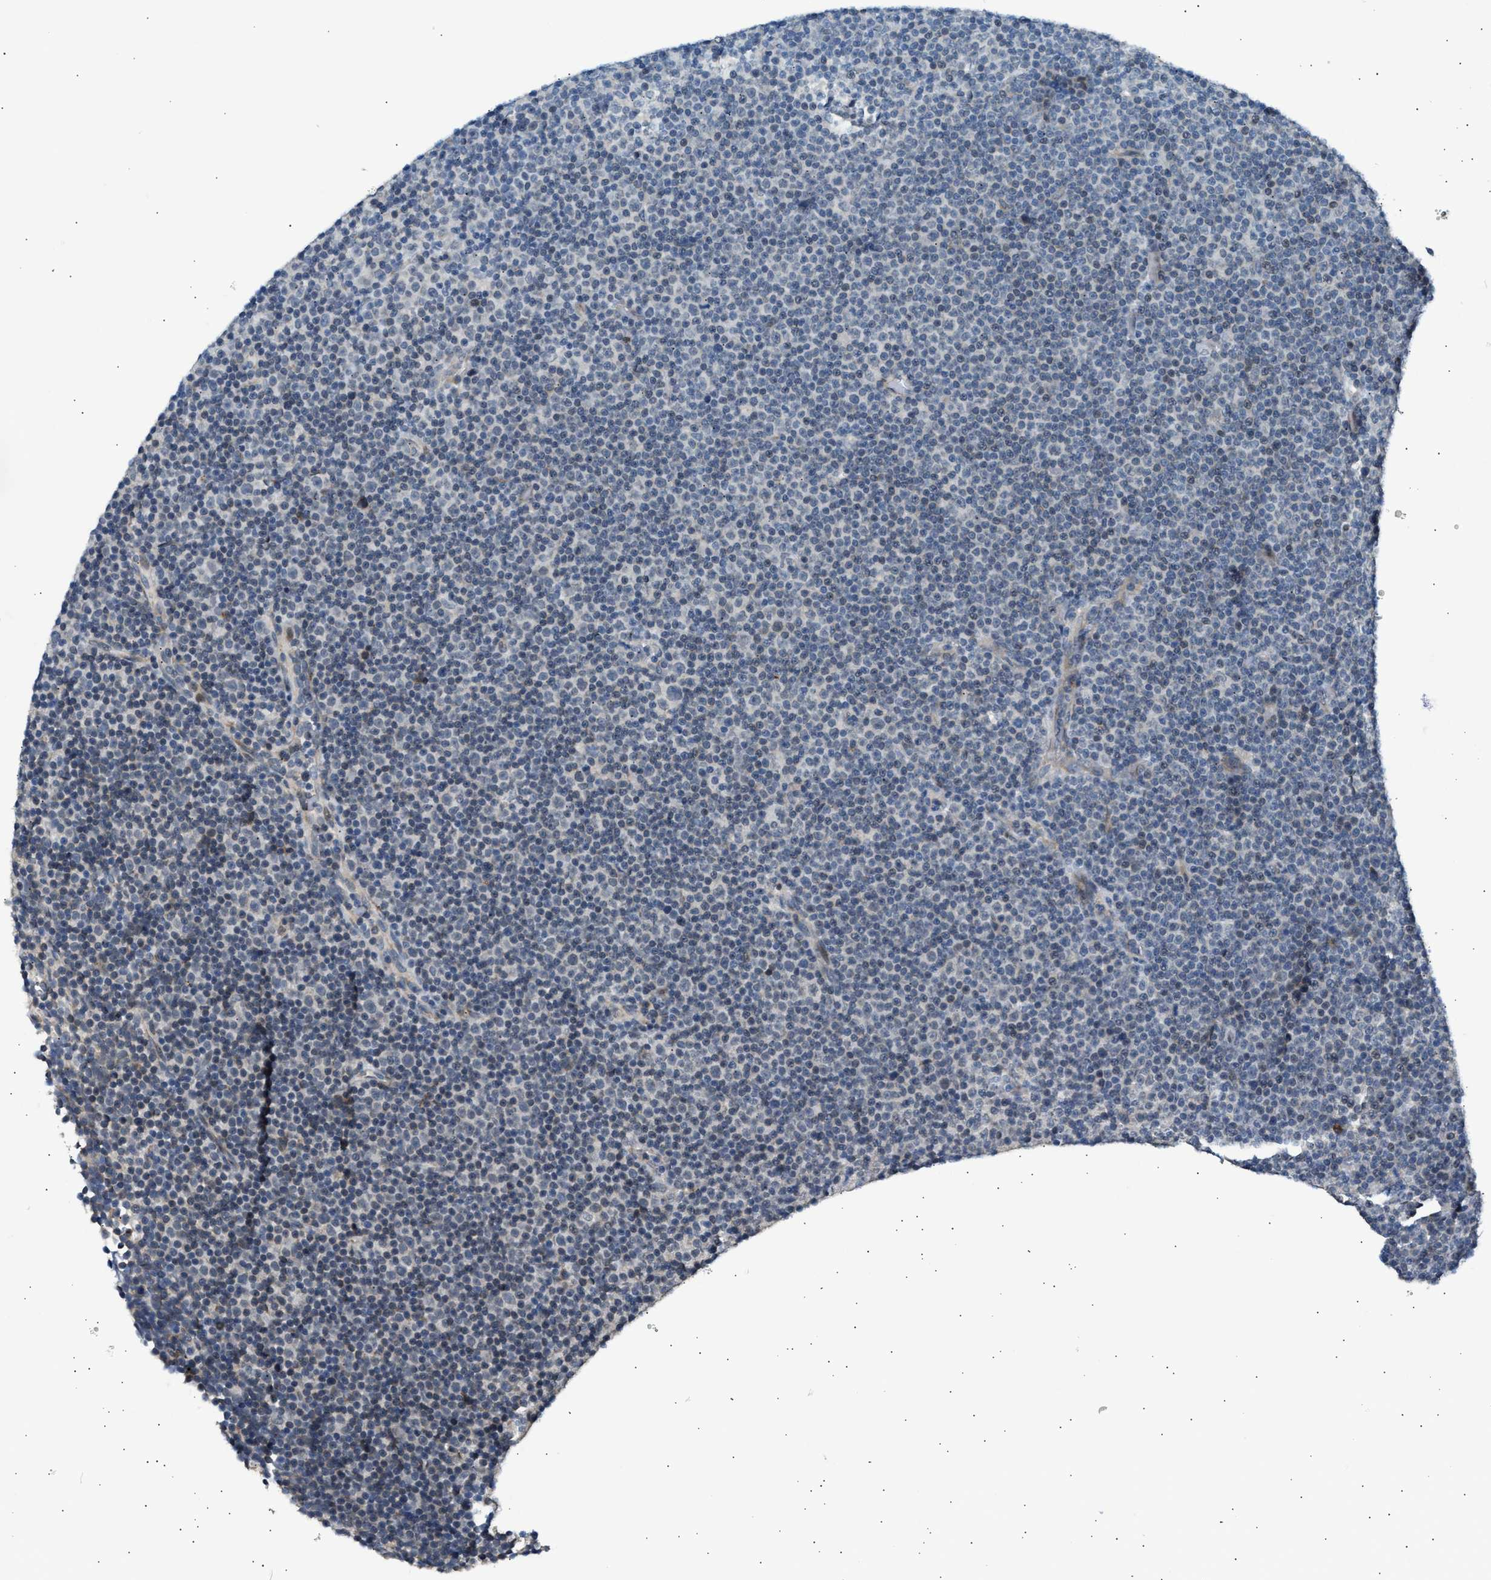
{"staining": {"intensity": "weak", "quantity": "25%-75%", "location": "nuclear"}, "tissue": "lymphoma", "cell_type": "Tumor cells", "image_type": "cancer", "snomed": [{"axis": "morphology", "description": "Malignant lymphoma, non-Hodgkin's type, Low grade"}, {"axis": "topography", "description": "Lymph node"}], "caption": "High-power microscopy captured an IHC histopathology image of lymphoma, revealing weak nuclear staining in about 25%-75% of tumor cells.", "gene": "KCNC2", "patient": {"sex": "female", "age": 67}}